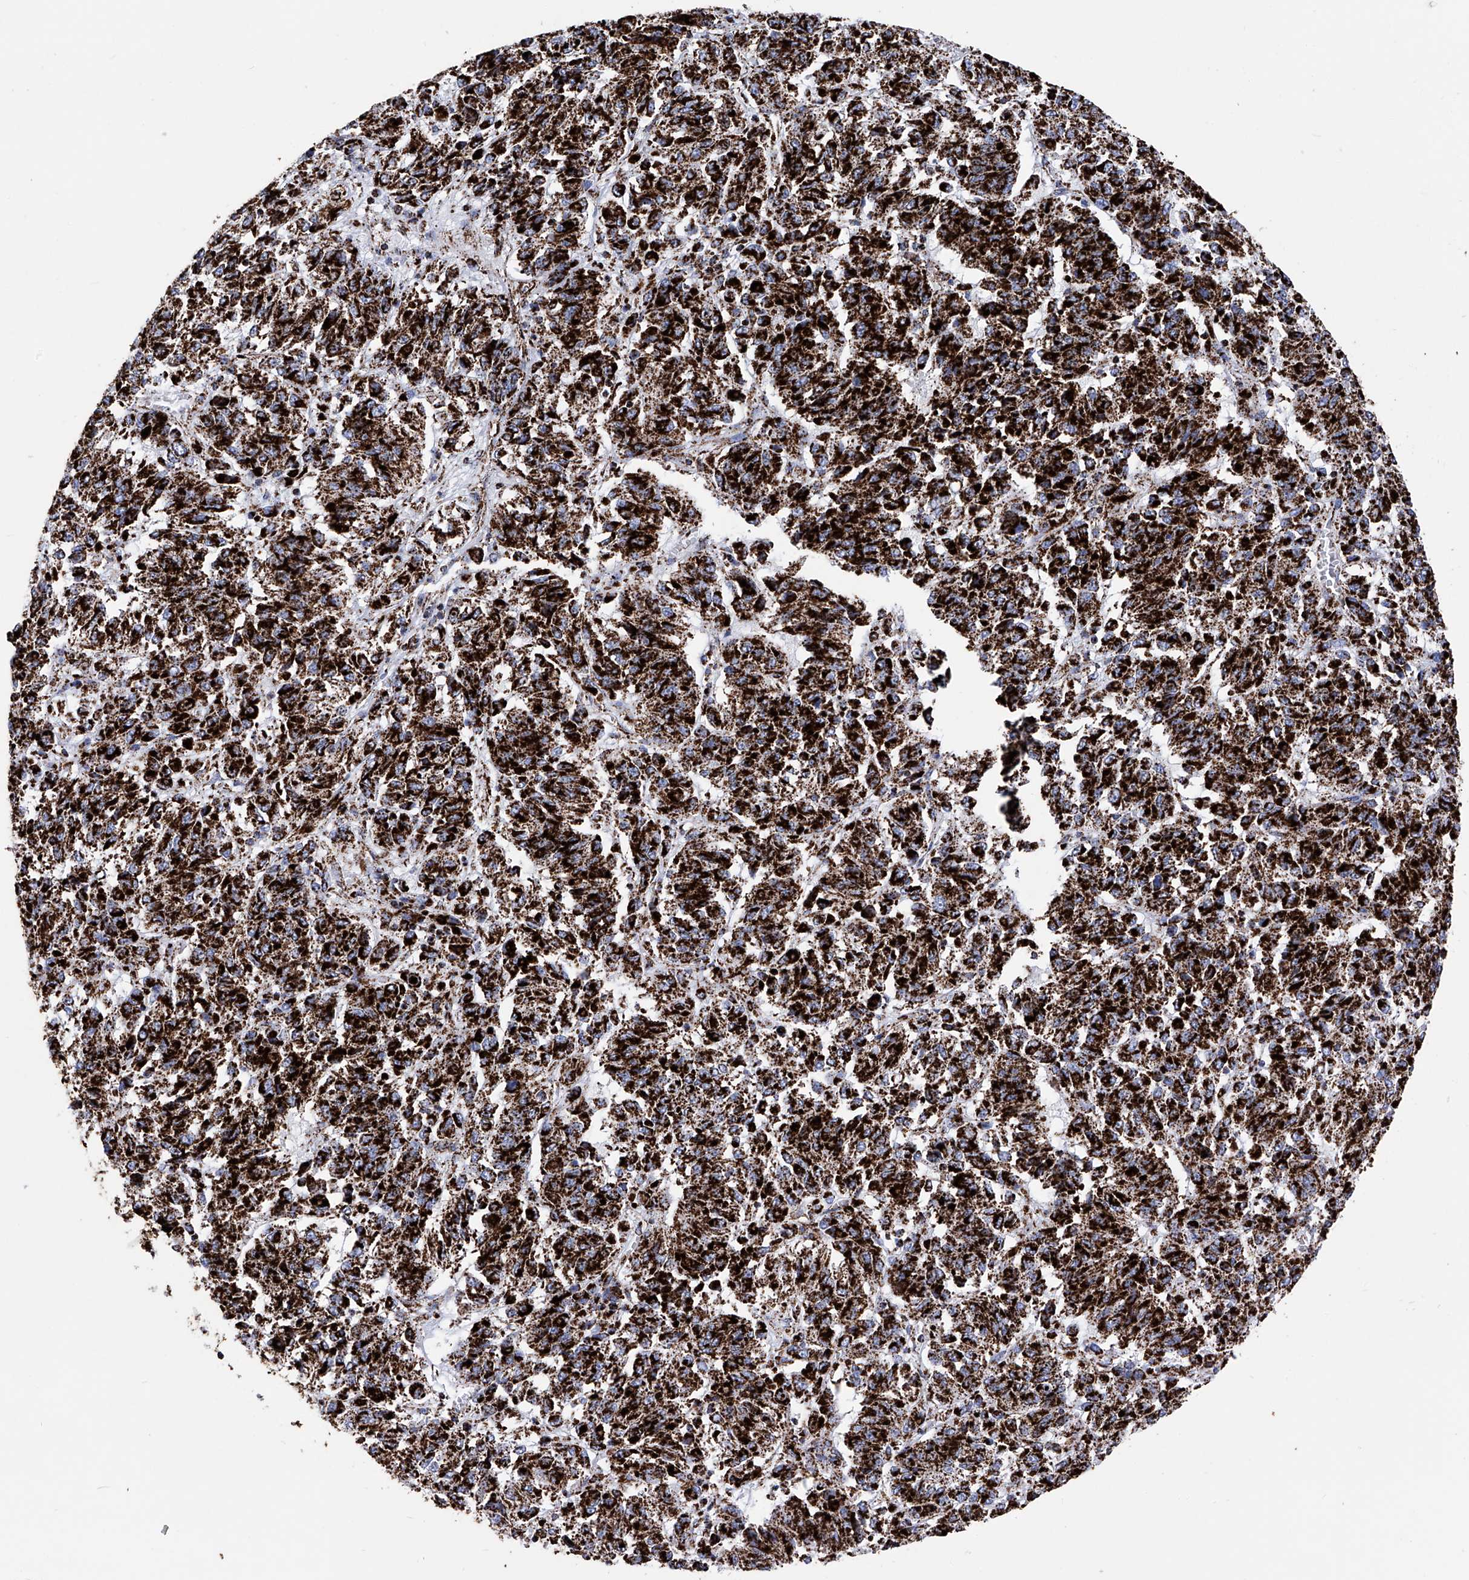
{"staining": {"intensity": "strong", "quantity": ">75%", "location": "cytoplasmic/membranous"}, "tissue": "melanoma", "cell_type": "Tumor cells", "image_type": "cancer", "snomed": [{"axis": "morphology", "description": "Malignant melanoma, Metastatic site"}, {"axis": "topography", "description": "Lung"}], "caption": "A high-resolution histopathology image shows immunohistochemistry staining of malignant melanoma (metastatic site), which exhibits strong cytoplasmic/membranous expression in approximately >75% of tumor cells. Nuclei are stained in blue.", "gene": "ATP5PF", "patient": {"sex": "male", "age": 64}}